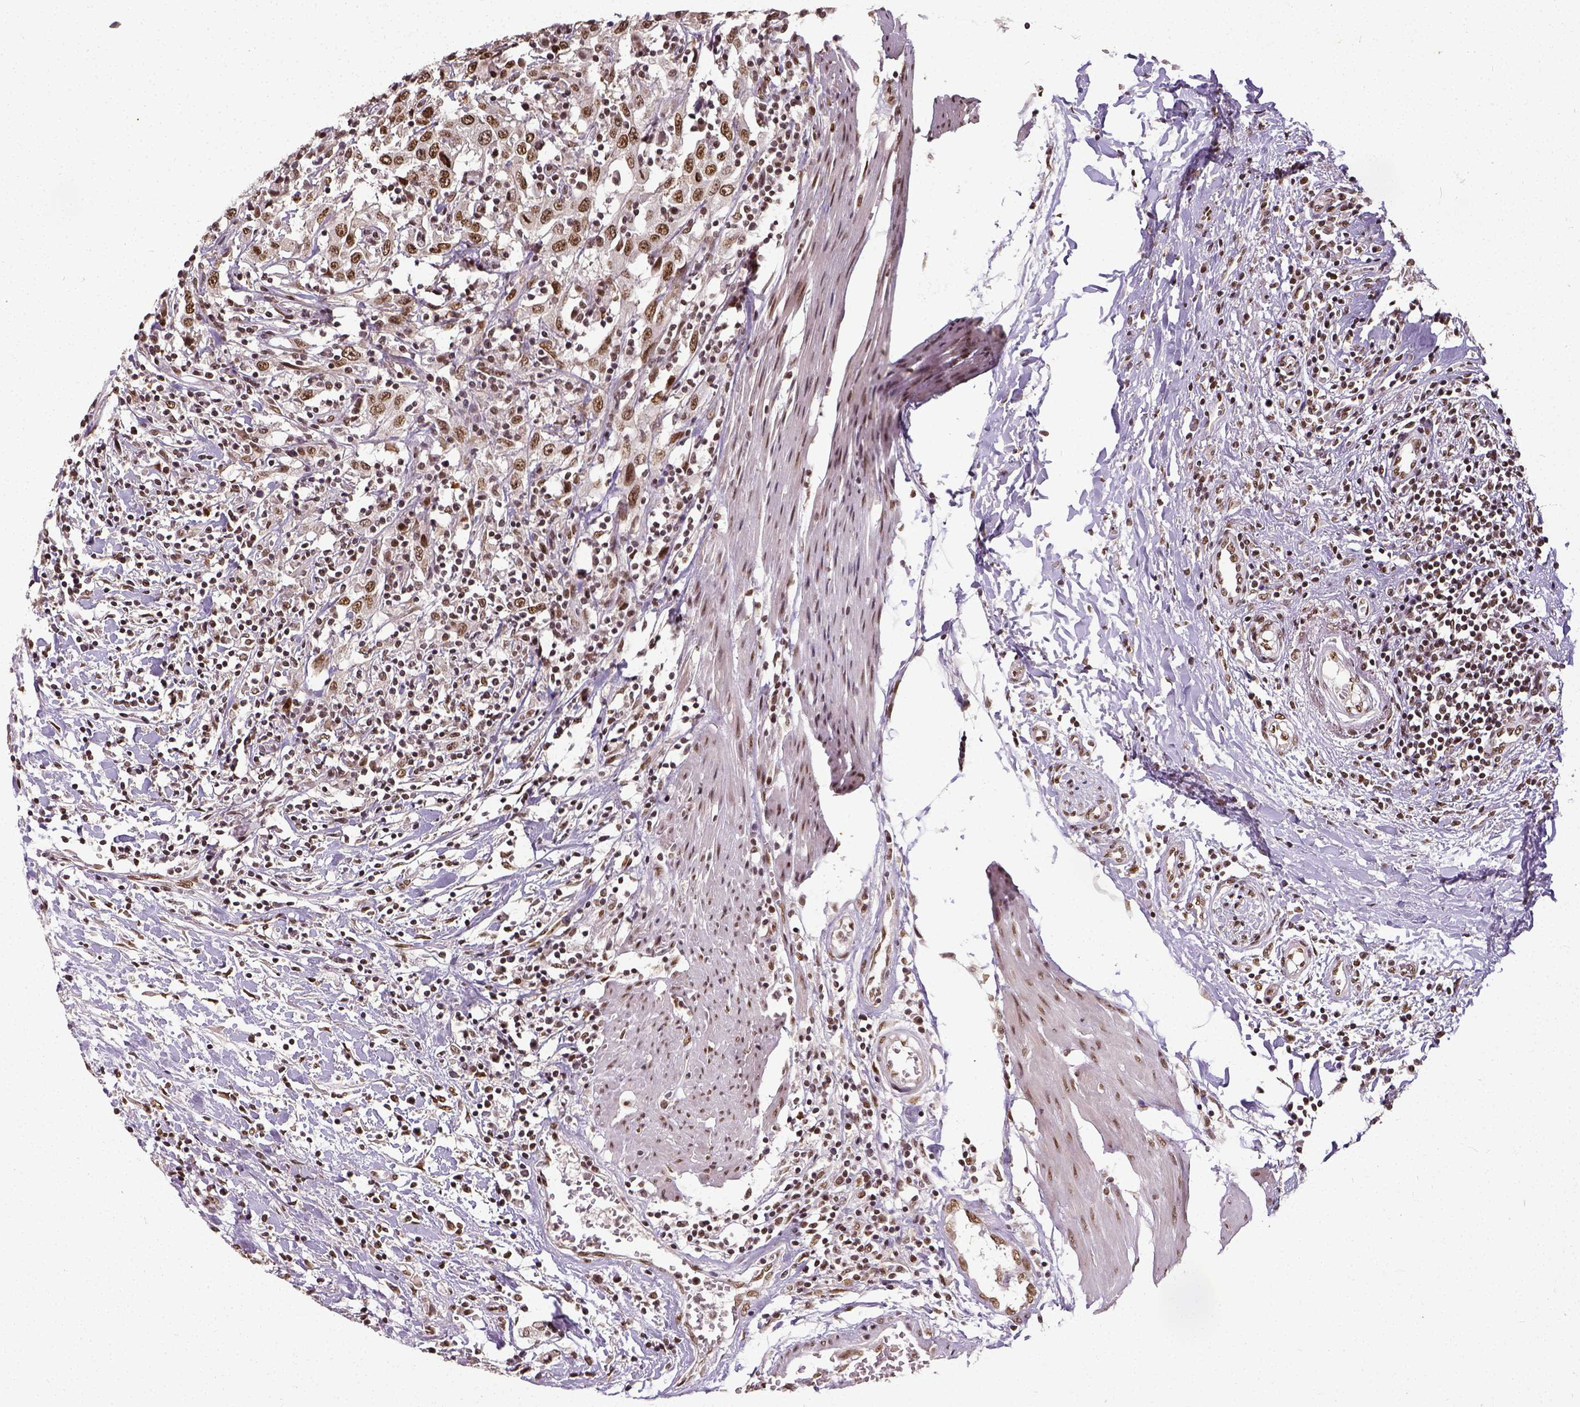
{"staining": {"intensity": "moderate", "quantity": ">75%", "location": "nuclear"}, "tissue": "urothelial cancer", "cell_type": "Tumor cells", "image_type": "cancer", "snomed": [{"axis": "morphology", "description": "Urothelial carcinoma, High grade"}, {"axis": "topography", "description": "Urinary bladder"}], "caption": "Urothelial cancer stained for a protein exhibits moderate nuclear positivity in tumor cells.", "gene": "ATRX", "patient": {"sex": "male", "age": 61}}